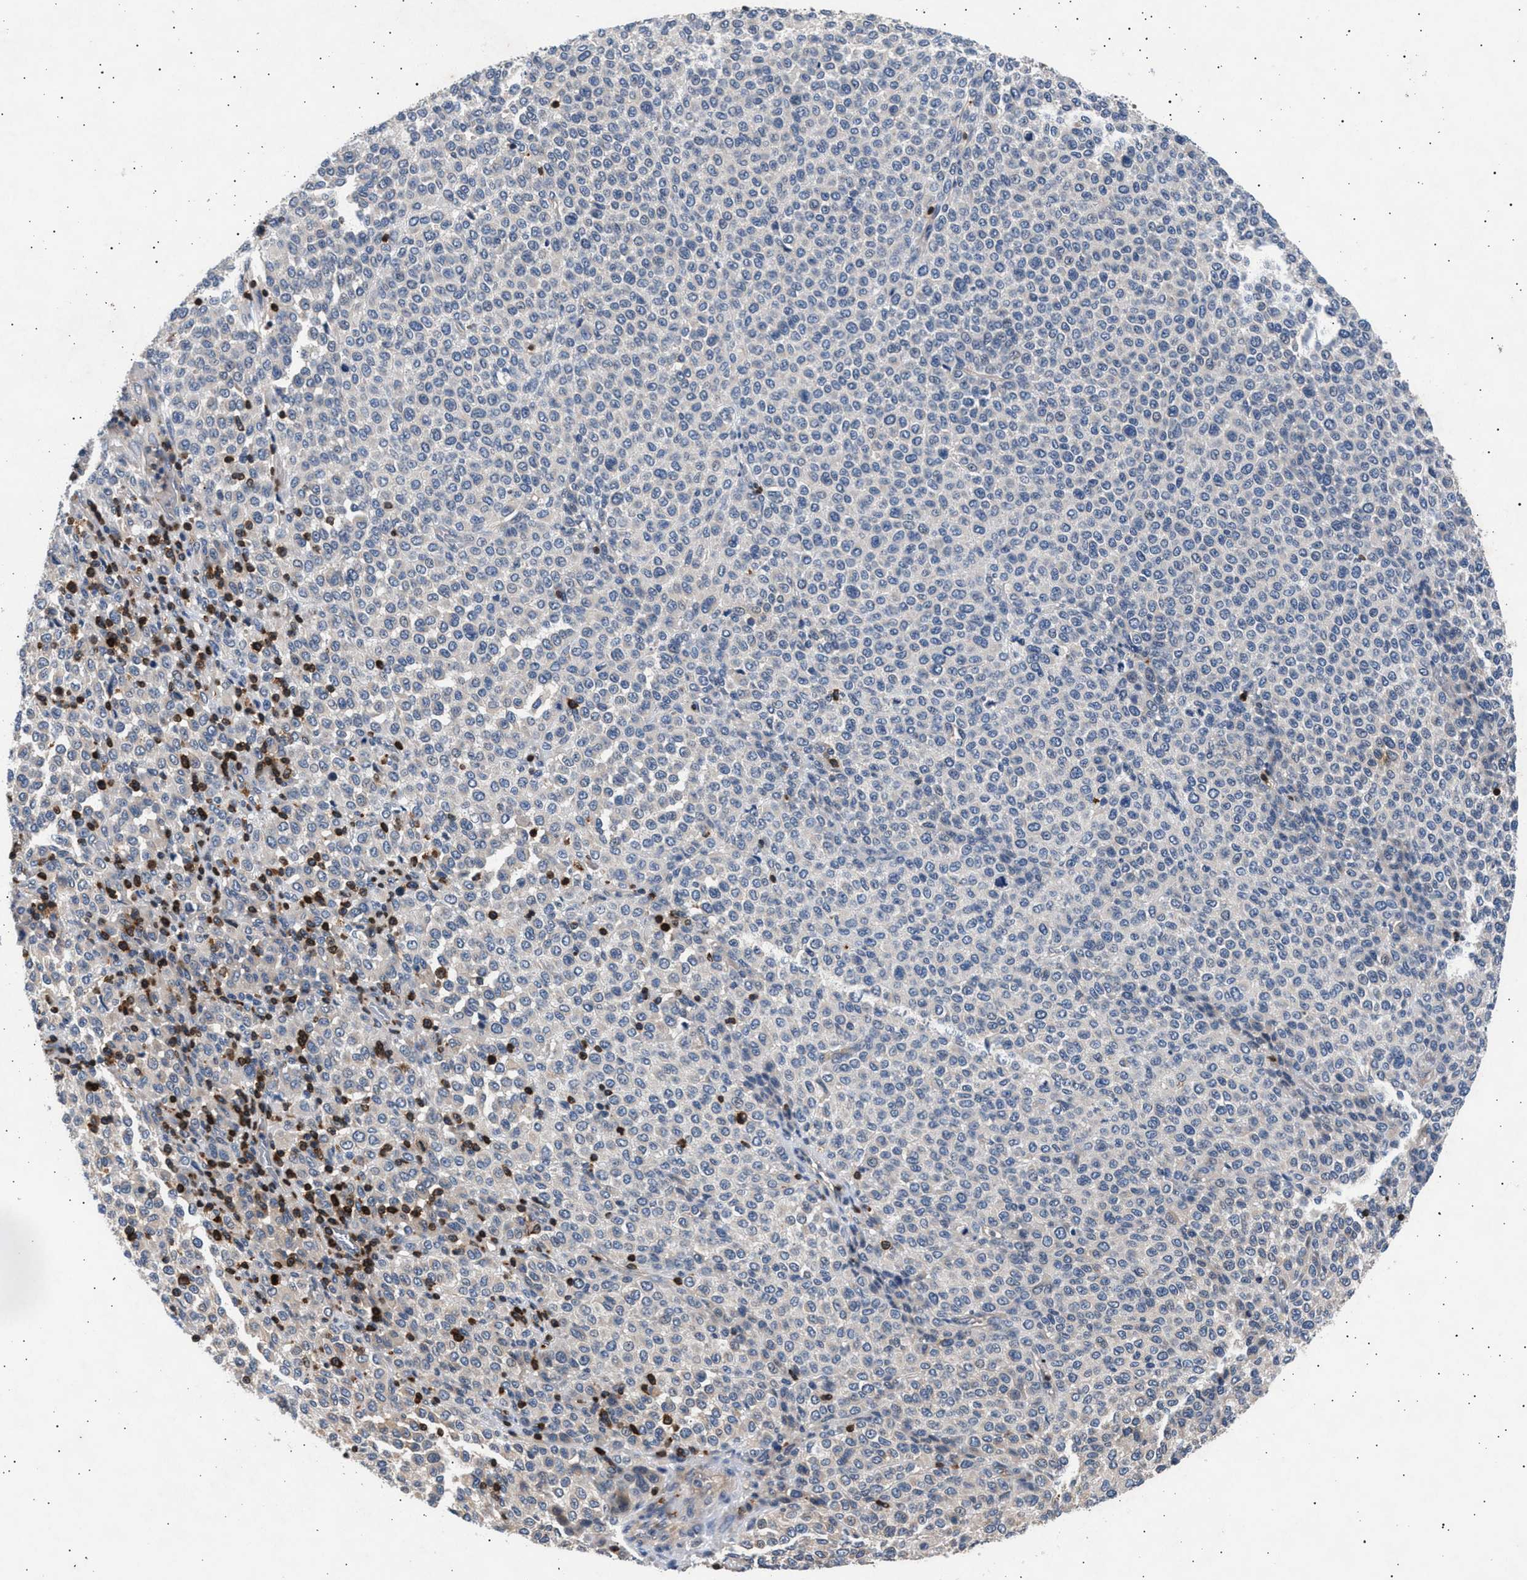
{"staining": {"intensity": "negative", "quantity": "none", "location": "none"}, "tissue": "melanoma", "cell_type": "Tumor cells", "image_type": "cancer", "snomed": [{"axis": "morphology", "description": "Malignant melanoma, Metastatic site"}, {"axis": "topography", "description": "Pancreas"}], "caption": "Micrograph shows no significant protein positivity in tumor cells of melanoma.", "gene": "GRAP2", "patient": {"sex": "female", "age": 30}}